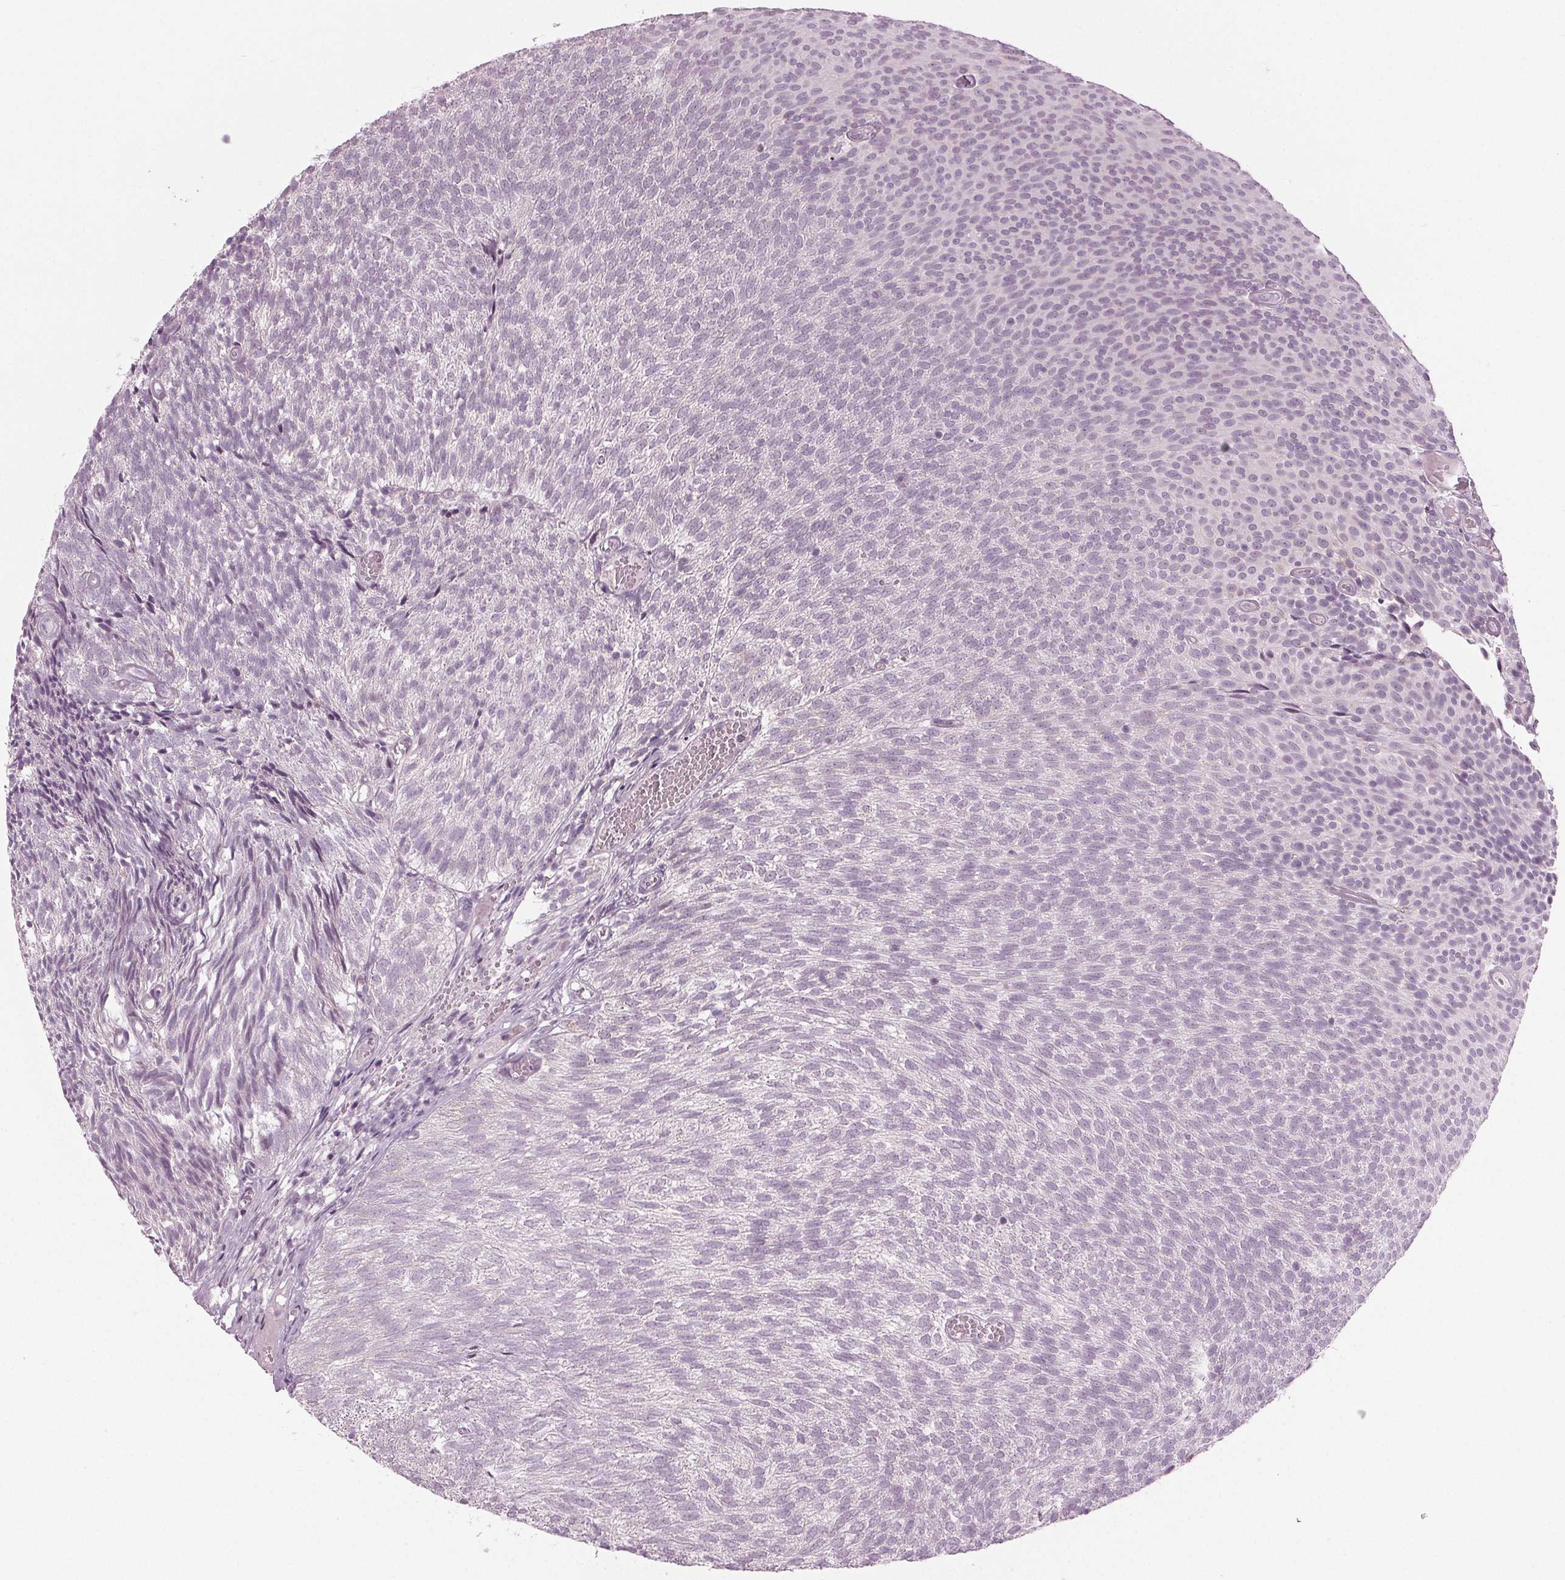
{"staining": {"intensity": "negative", "quantity": "none", "location": "none"}, "tissue": "urothelial cancer", "cell_type": "Tumor cells", "image_type": "cancer", "snomed": [{"axis": "morphology", "description": "Urothelial carcinoma, Low grade"}, {"axis": "topography", "description": "Urinary bladder"}], "caption": "DAB (3,3'-diaminobenzidine) immunohistochemical staining of urothelial cancer shows no significant staining in tumor cells.", "gene": "PRAP1", "patient": {"sex": "male", "age": 77}}